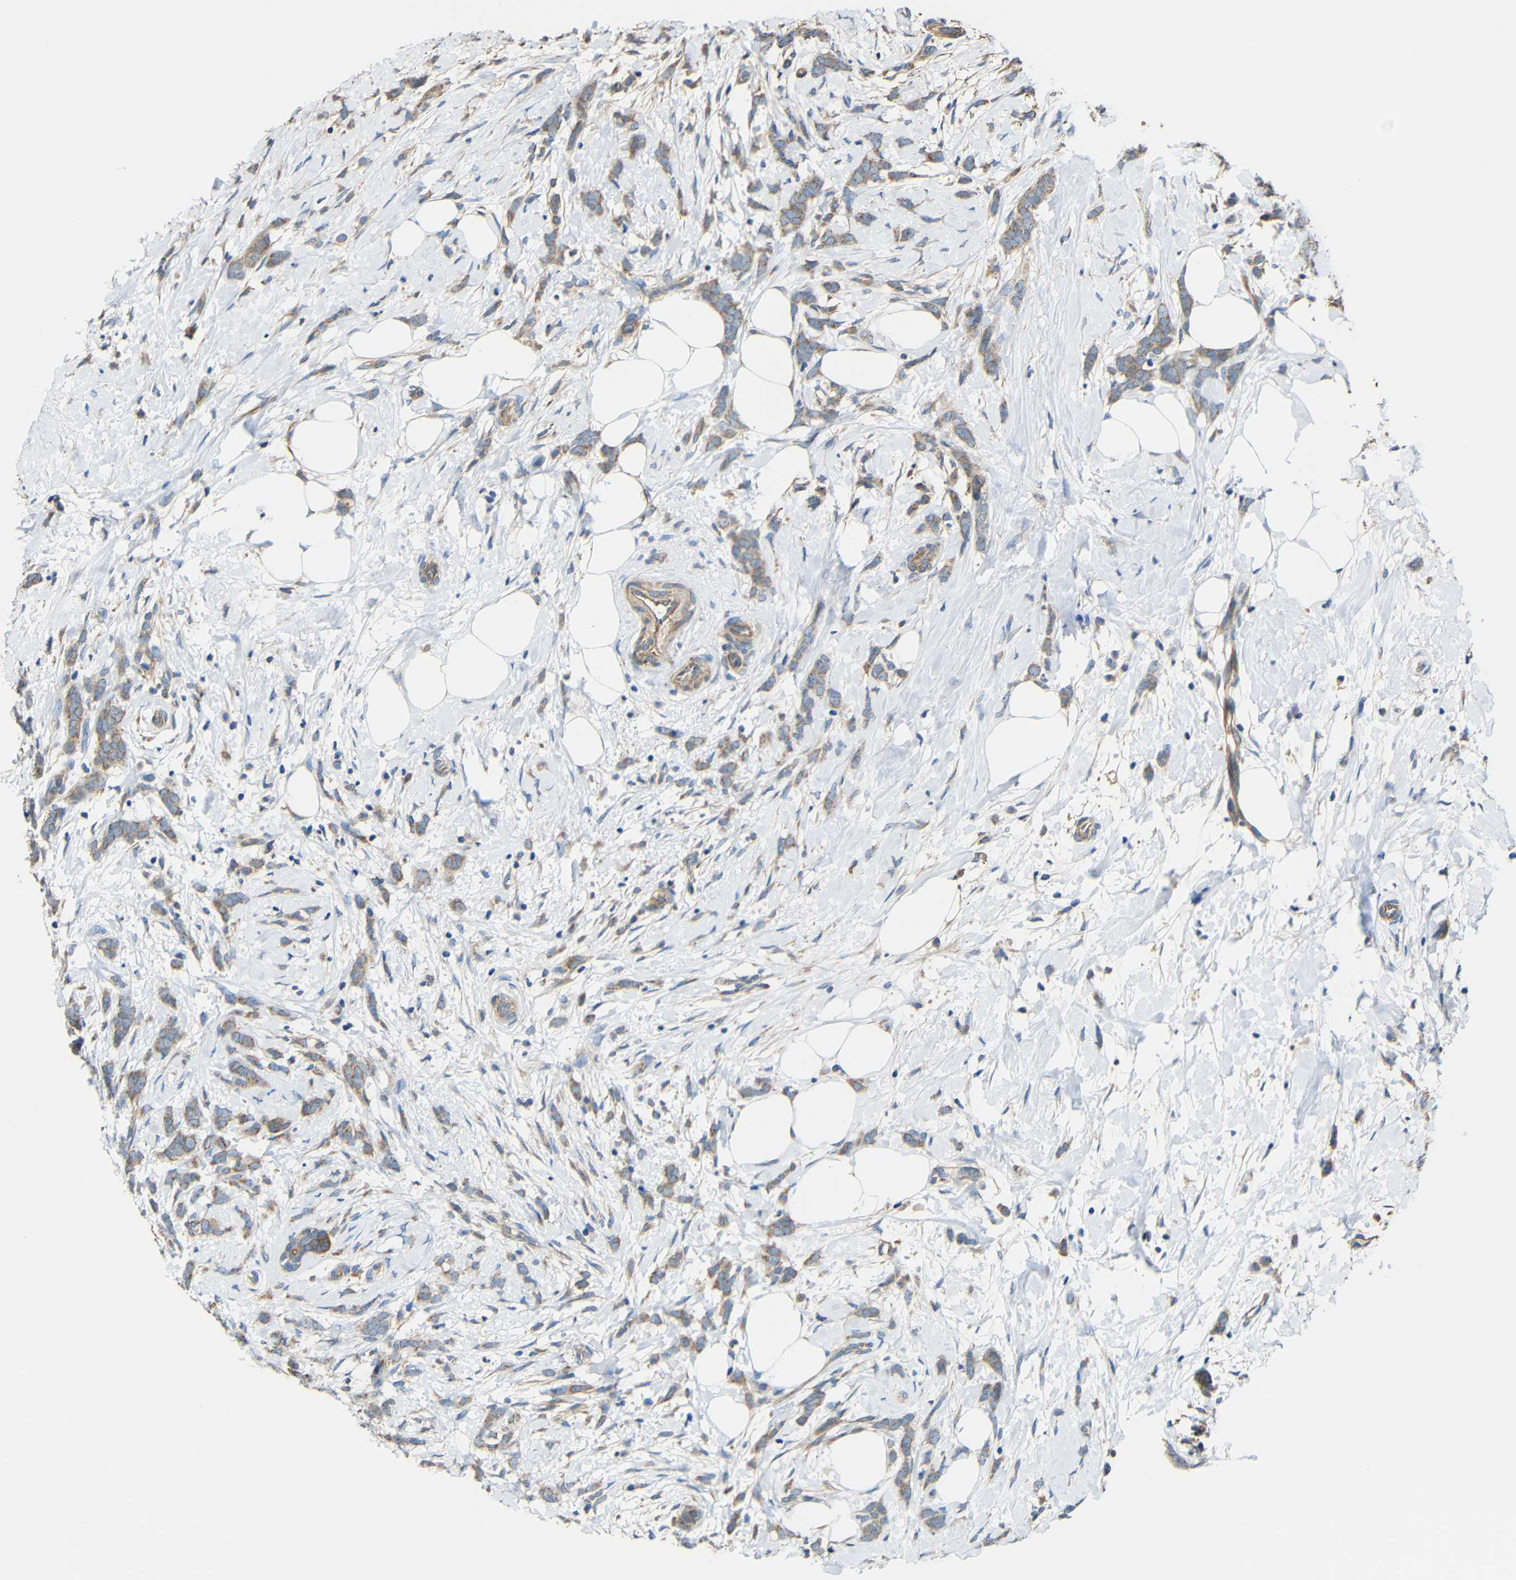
{"staining": {"intensity": "weak", "quantity": ">75%", "location": "cytoplasmic/membranous"}, "tissue": "breast cancer", "cell_type": "Tumor cells", "image_type": "cancer", "snomed": [{"axis": "morphology", "description": "Lobular carcinoma, in situ"}, {"axis": "morphology", "description": "Lobular carcinoma"}, {"axis": "topography", "description": "Breast"}], "caption": "Lobular carcinoma in situ (breast) tissue demonstrates weak cytoplasmic/membranous positivity in approximately >75% of tumor cells, visualized by immunohistochemistry. Ihc stains the protein of interest in brown and the nuclei are stained blue.", "gene": "RHOT2", "patient": {"sex": "female", "age": 41}}